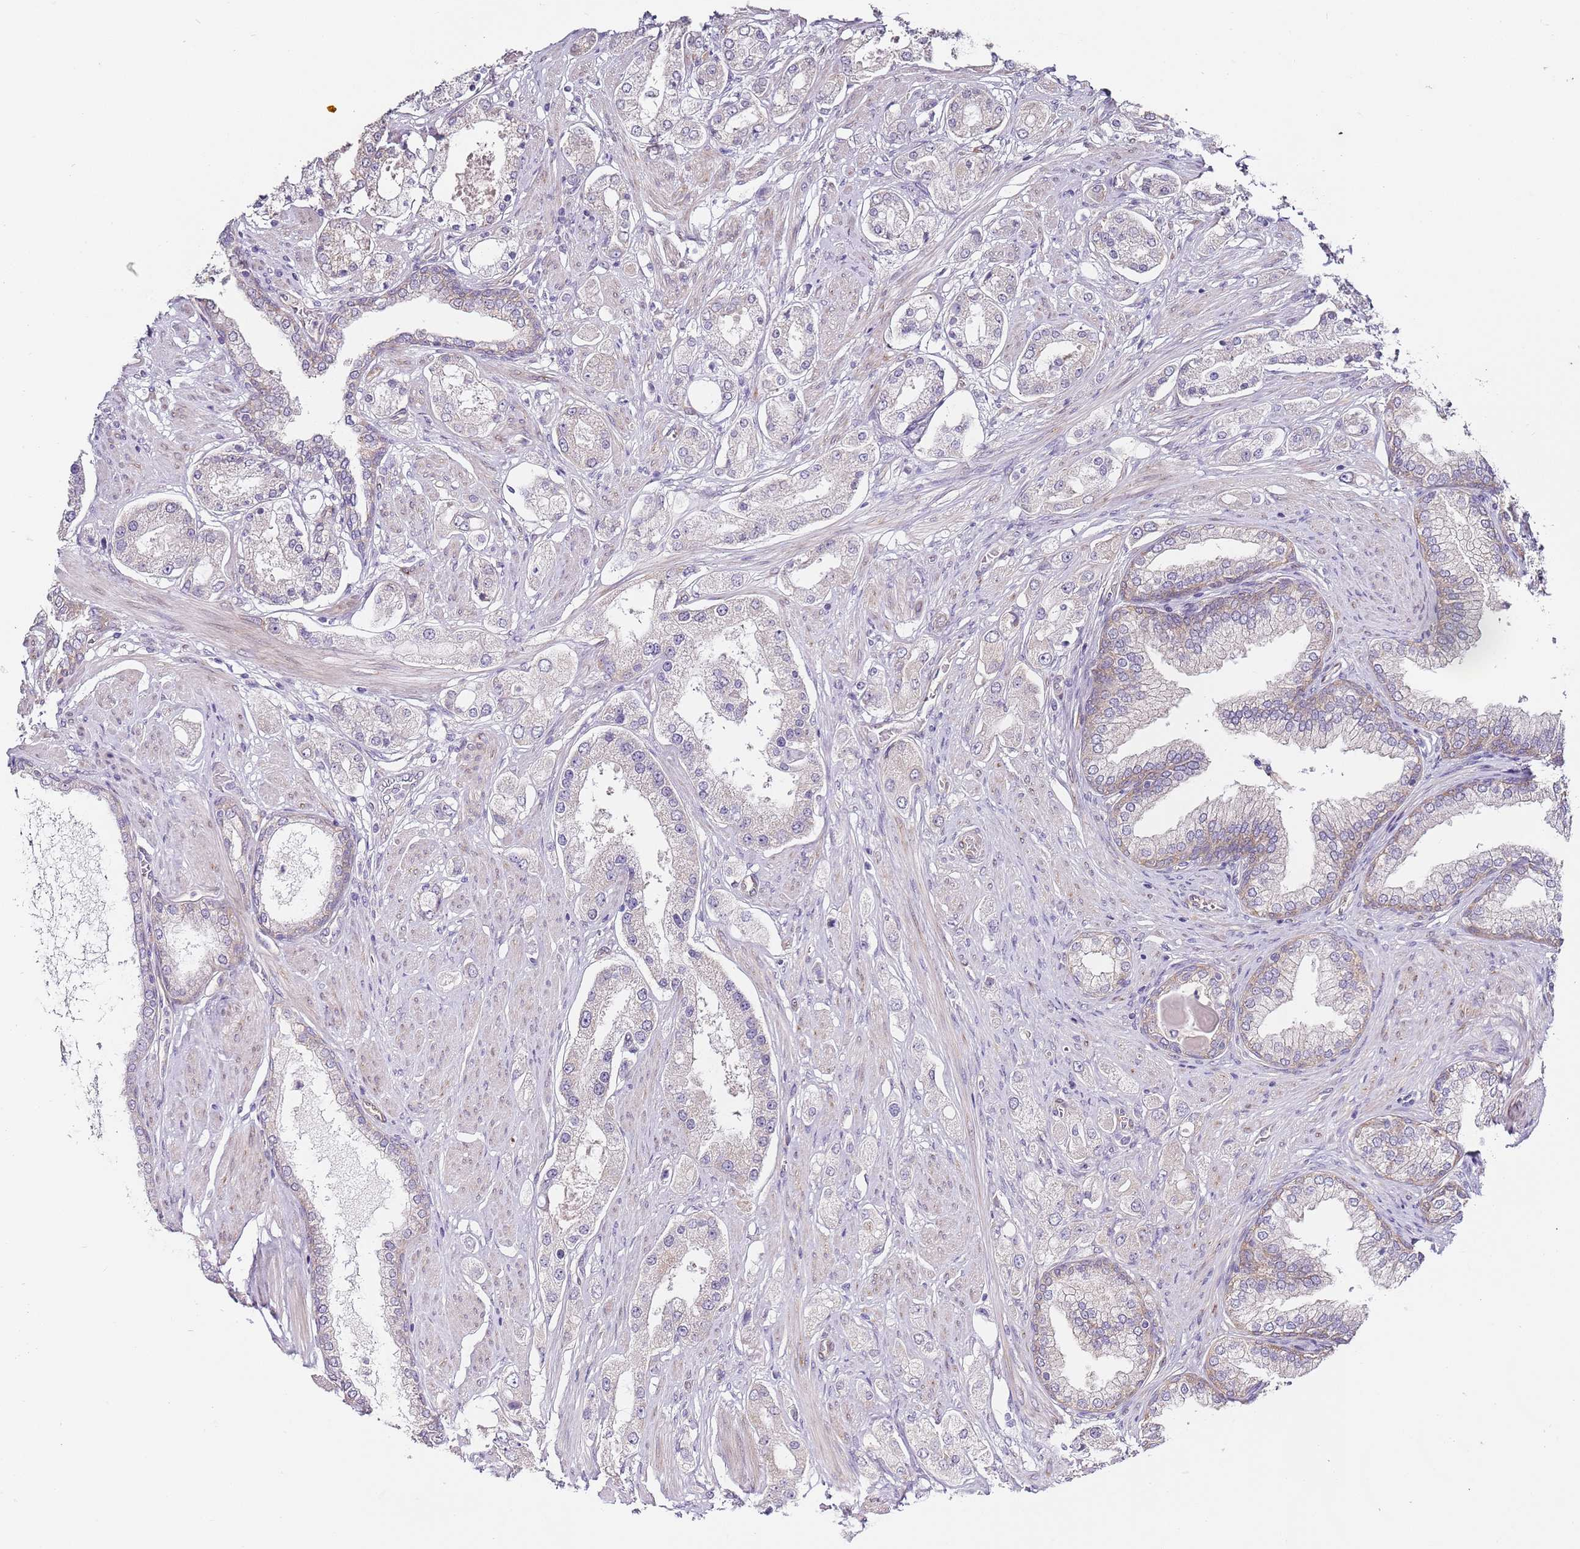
{"staining": {"intensity": "negative", "quantity": "none", "location": "none"}, "tissue": "prostate cancer", "cell_type": "Tumor cells", "image_type": "cancer", "snomed": [{"axis": "morphology", "description": "Adenocarcinoma, High grade"}, {"axis": "topography", "description": "Prostate"}], "caption": "IHC histopathology image of neoplastic tissue: human prostate cancer (adenocarcinoma (high-grade)) stained with DAB (3,3'-diaminobenzidine) demonstrates no significant protein expression in tumor cells.", "gene": "TBC1D9", "patient": {"sex": "male", "age": 68}}